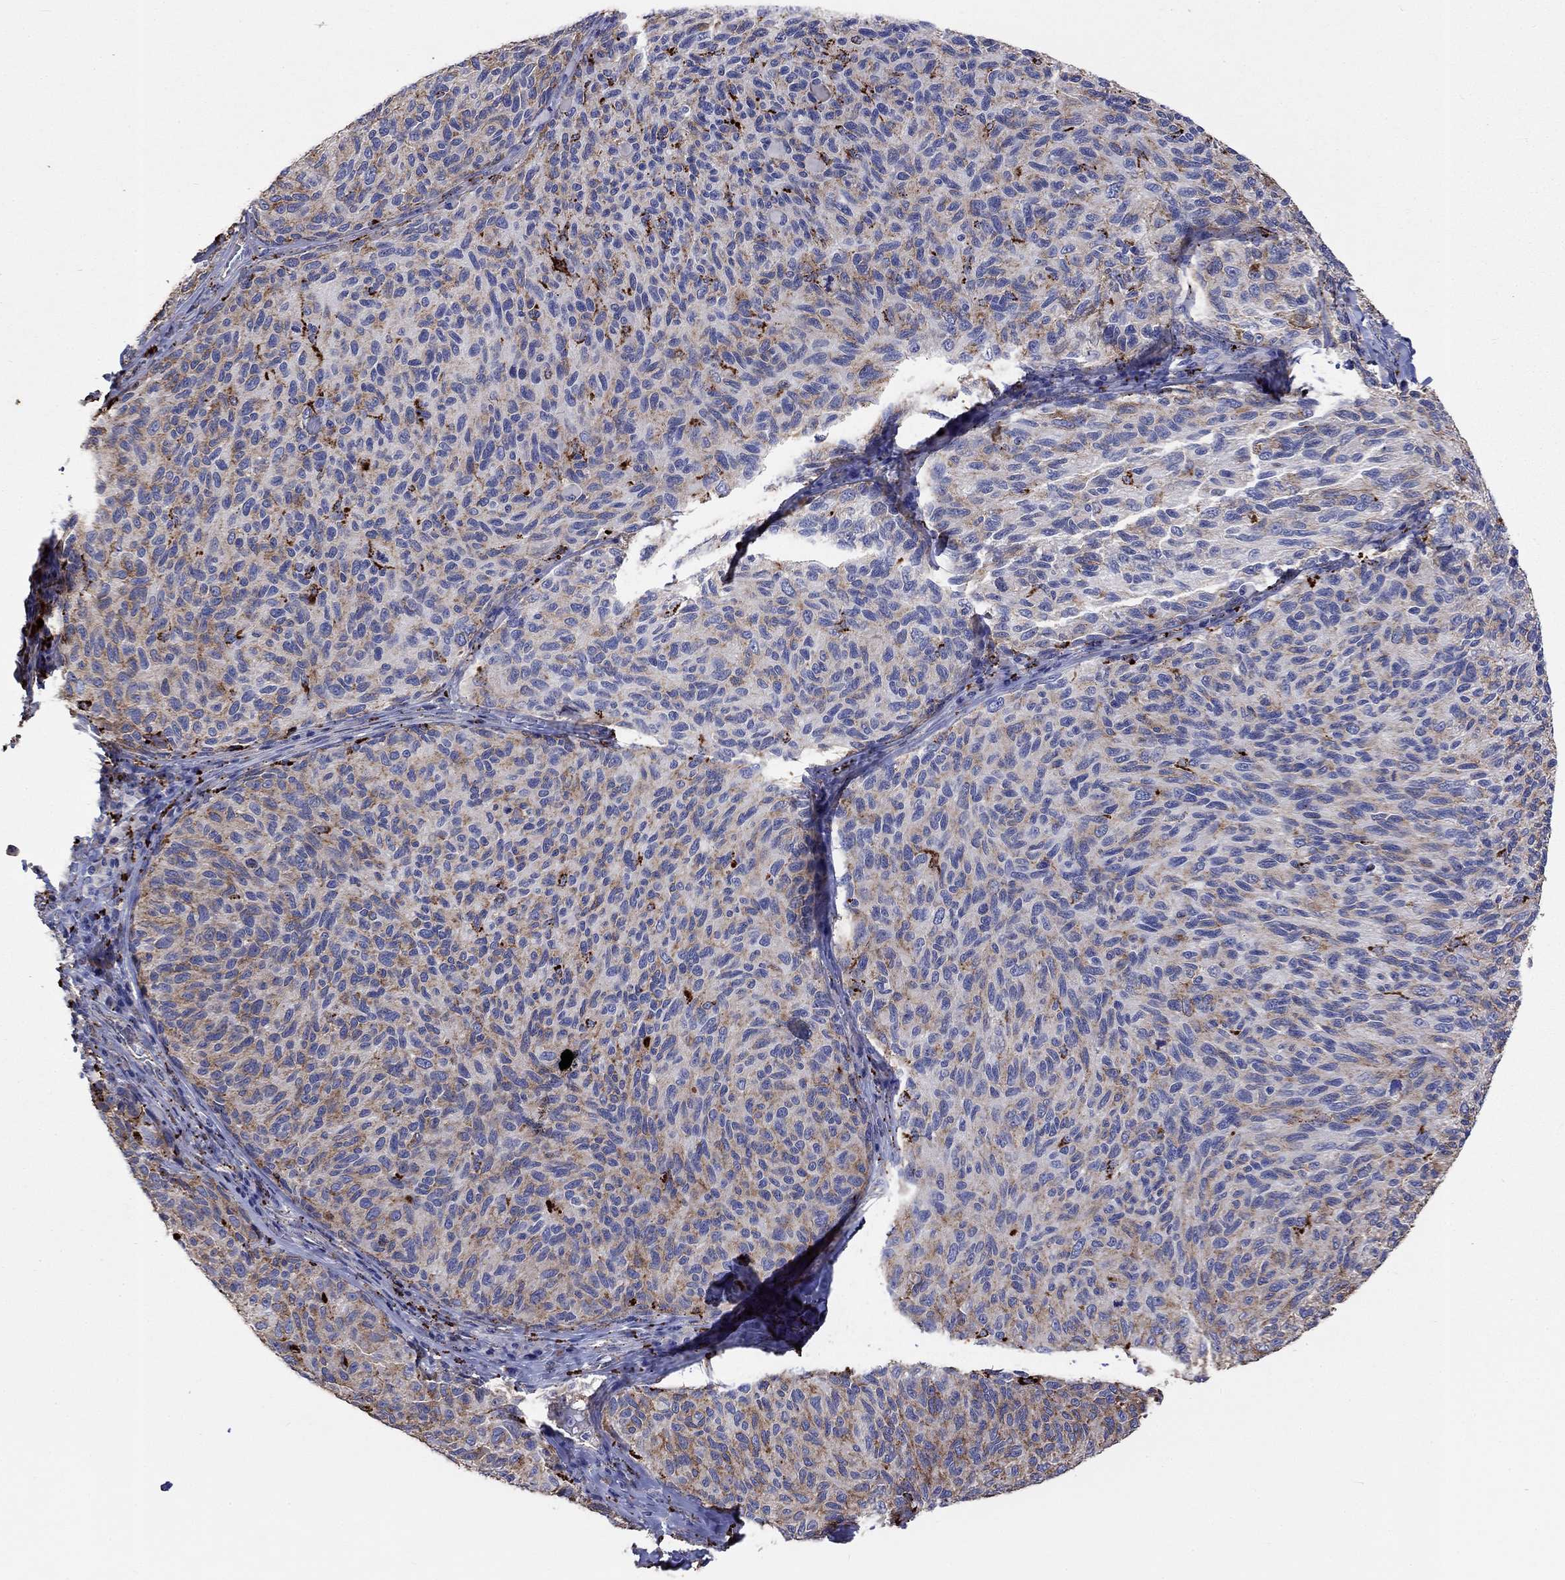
{"staining": {"intensity": "moderate", "quantity": "25%-75%", "location": "cytoplasmic/membranous"}, "tissue": "melanoma", "cell_type": "Tumor cells", "image_type": "cancer", "snomed": [{"axis": "morphology", "description": "Malignant melanoma, NOS"}, {"axis": "topography", "description": "Skin"}], "caption": "Immunohistochemistry image of malignant melanoma stained for a protein (brown), which reveals medium levels of moderate cytoplasmic/membranous positivity in approximately 25%-75% of tumor cells.", "gene": "CTSB", "patient": {"sex": "female", "age": 73}}